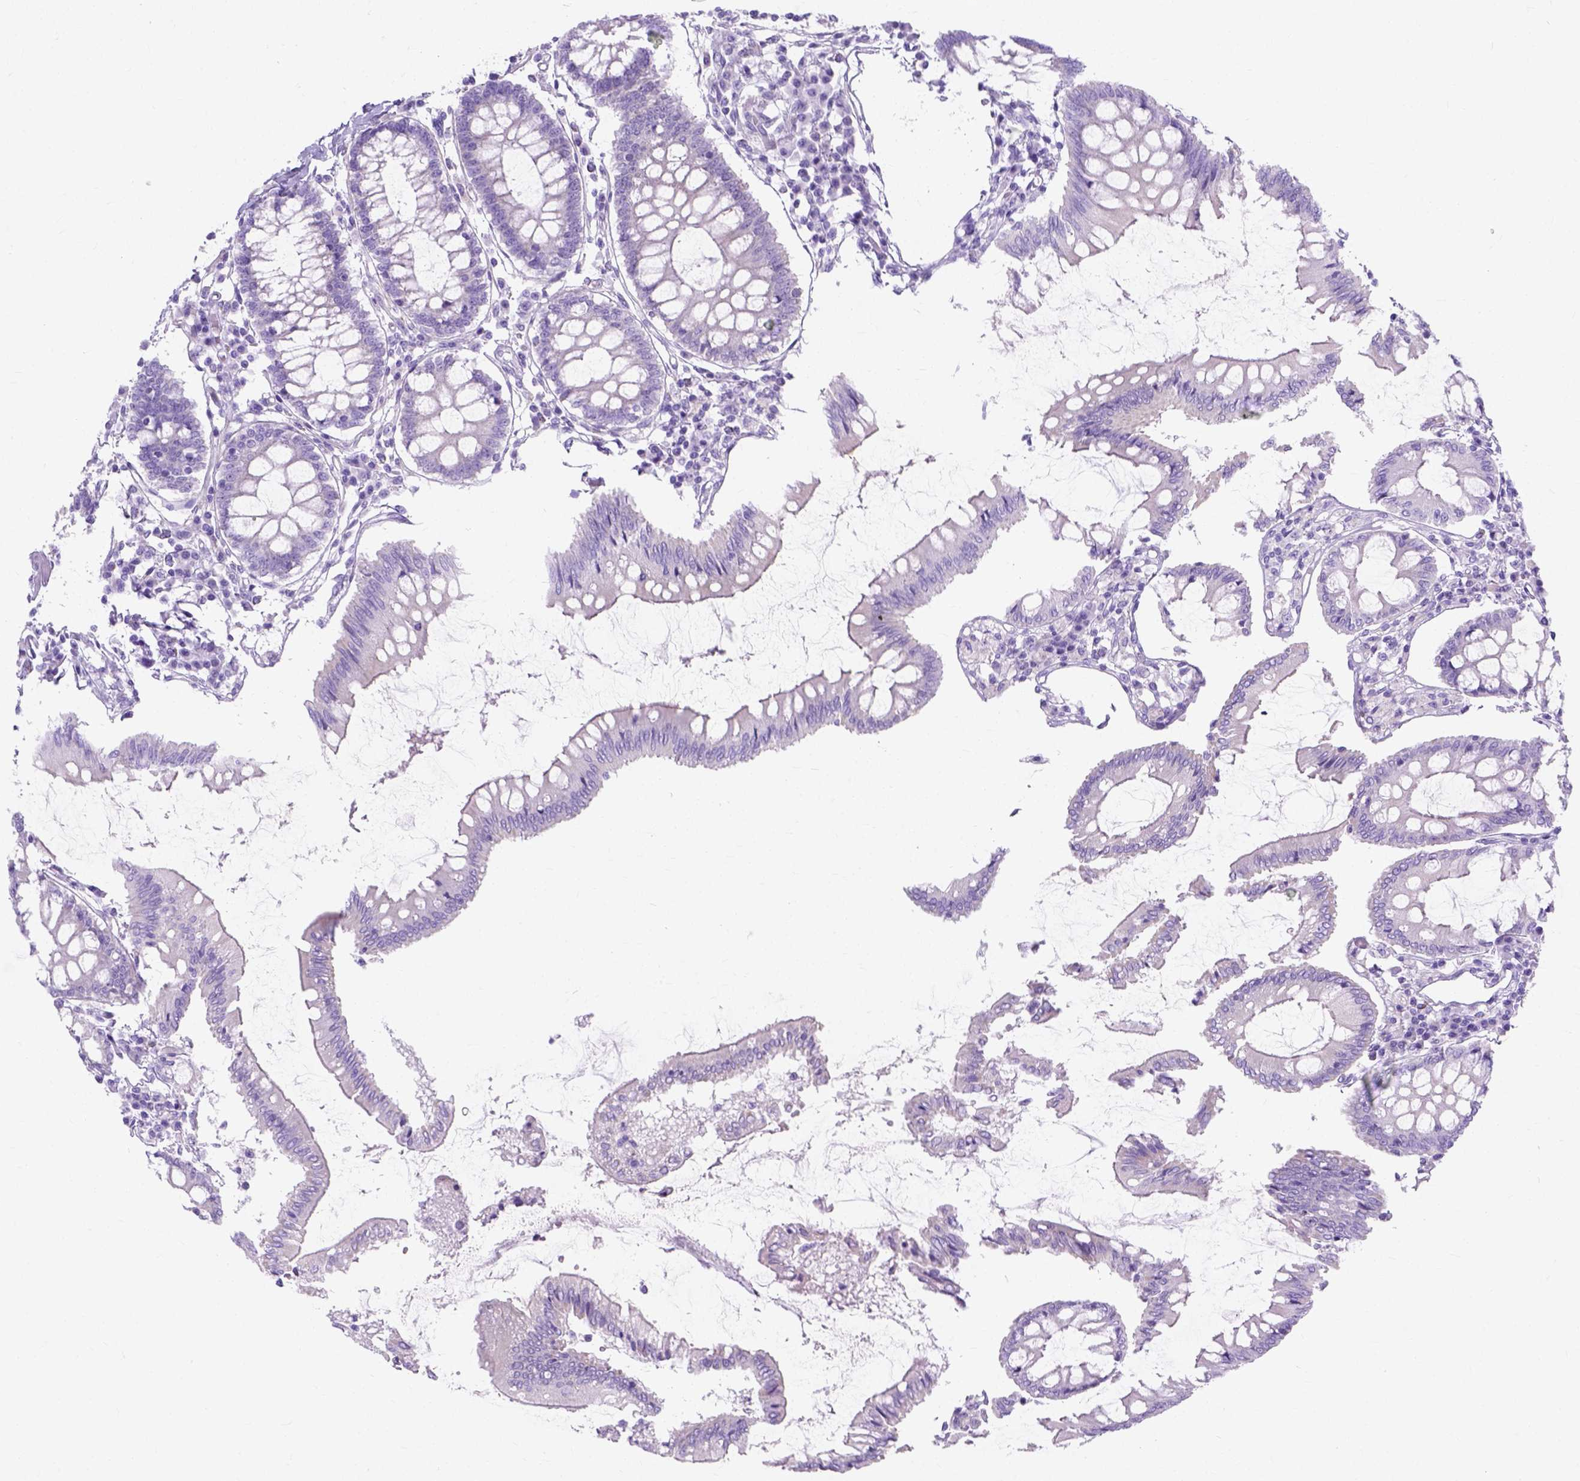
{"staining": {"intensity": "negative", "quantity": "none", "location": "none"}, "tissue": "colon", "cell_type": "Endothelial cells", "image_type": "normal", "snomed": [{"axis": "morphology", "description": "Normal tissue, NOS"}, {"axis": "morphology", "description": "Adenocarcinoma, NOS"}, {"axis": "topography", "description": "Colon"}], "caption": "Immunohistochemistry of unremarkable colon demonstrates no expression in endothelial cells.", "gene": "MYH15", "patient": {"sex": "male", "age": 83}}